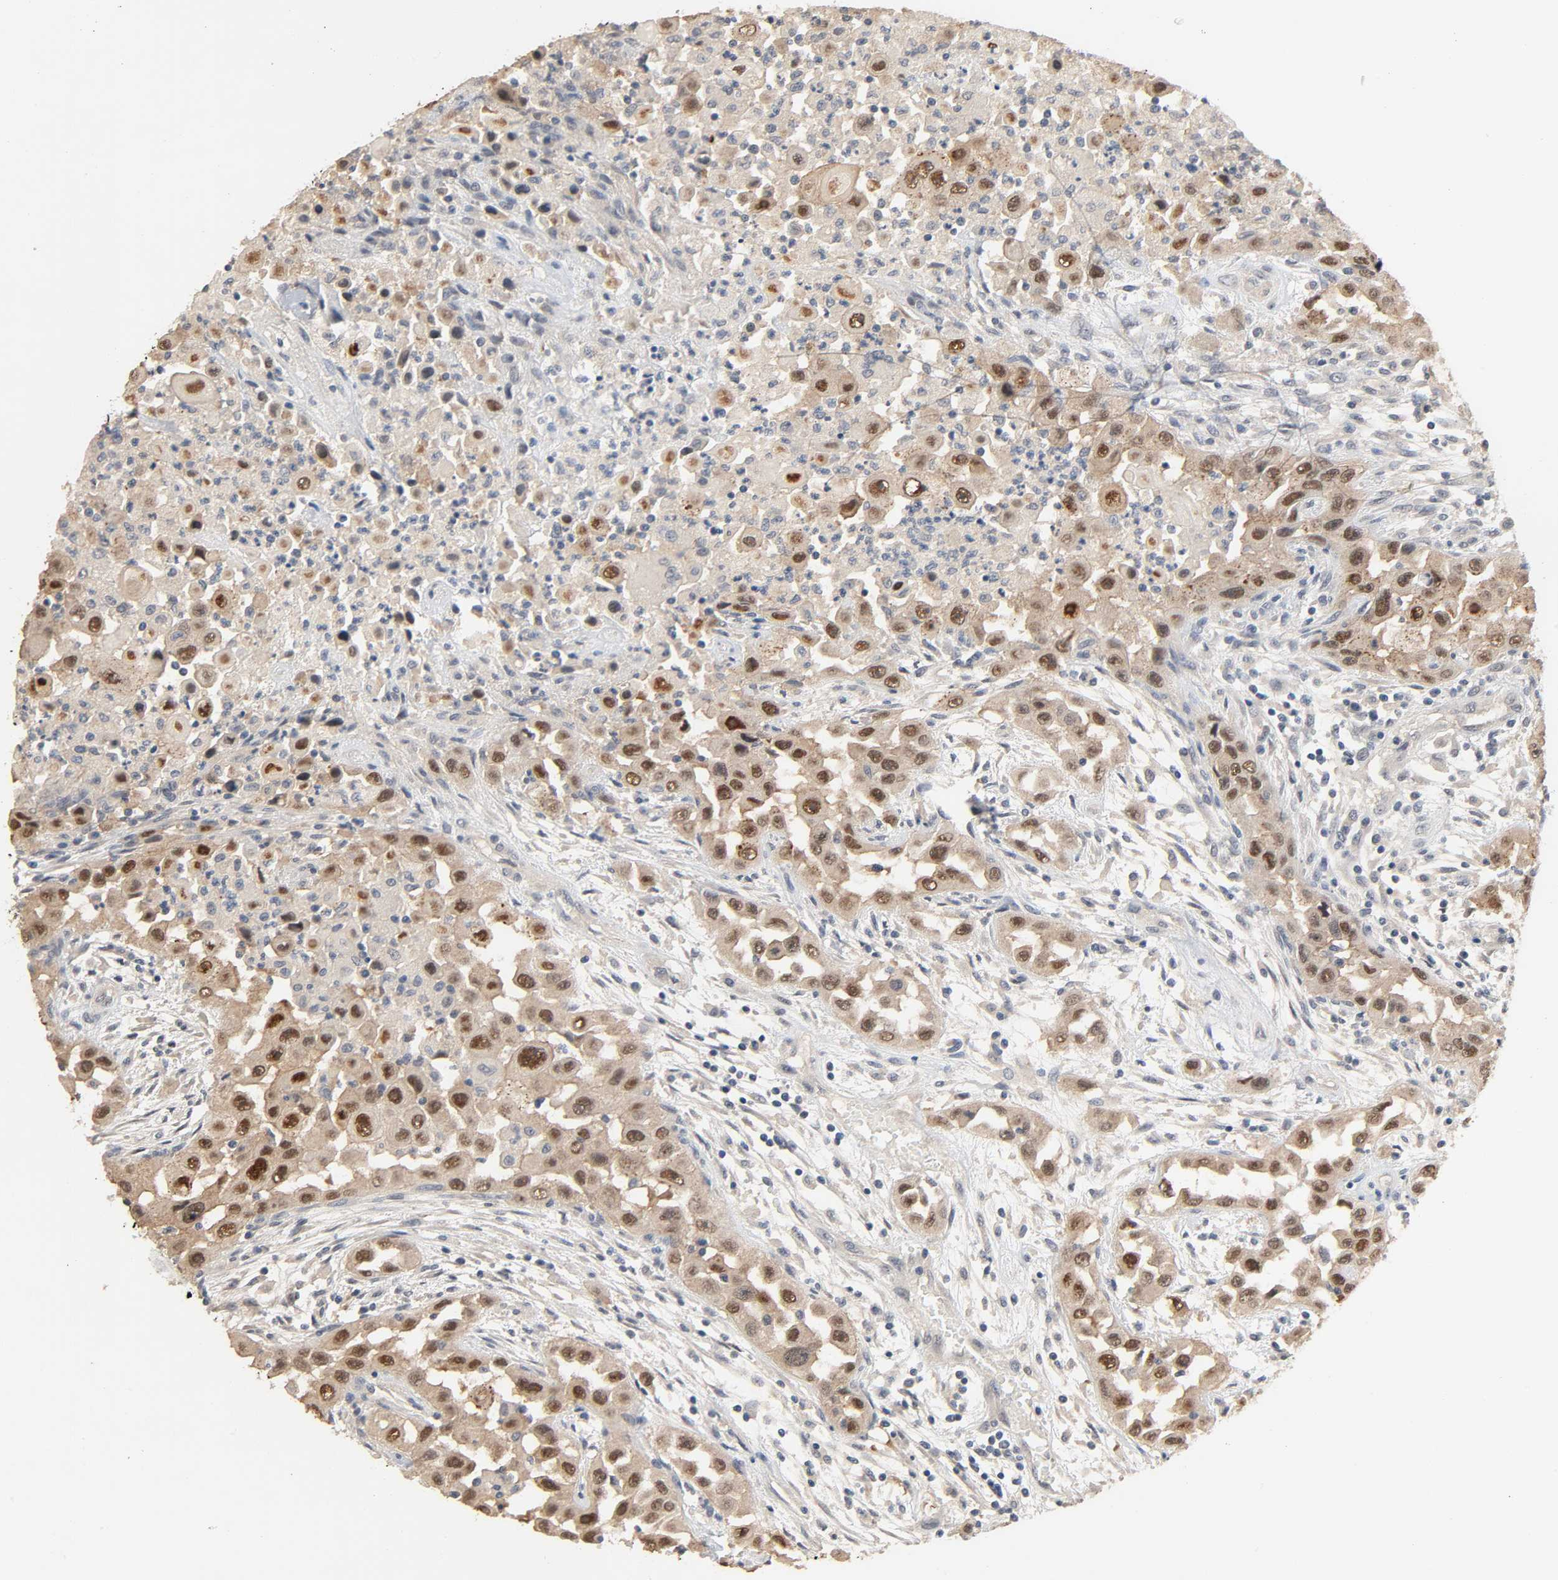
{"staining": {"intensity": "moderate", "quantity": ">75%", "location": "cytoplasmic/membranous,nuclear"}, "tissue": "head and neck cancer", "cell_type": "Tumor cells", "image_type": "cancer", "snomed": [{"axis": "morphology", "description": "Carcinoma, NOS"}, {"axis": "topography", "description": "Head-Neck"}], "caption": "An IHC image of neoplastic tissue is shown. Protein staining in brown shows moderate cytoplasmic/membranous and nuclear positivity in head and neck cancer within tumor cells.", "gene": "MAGEA8", "patient": {"sex": "male", "age": 87}}